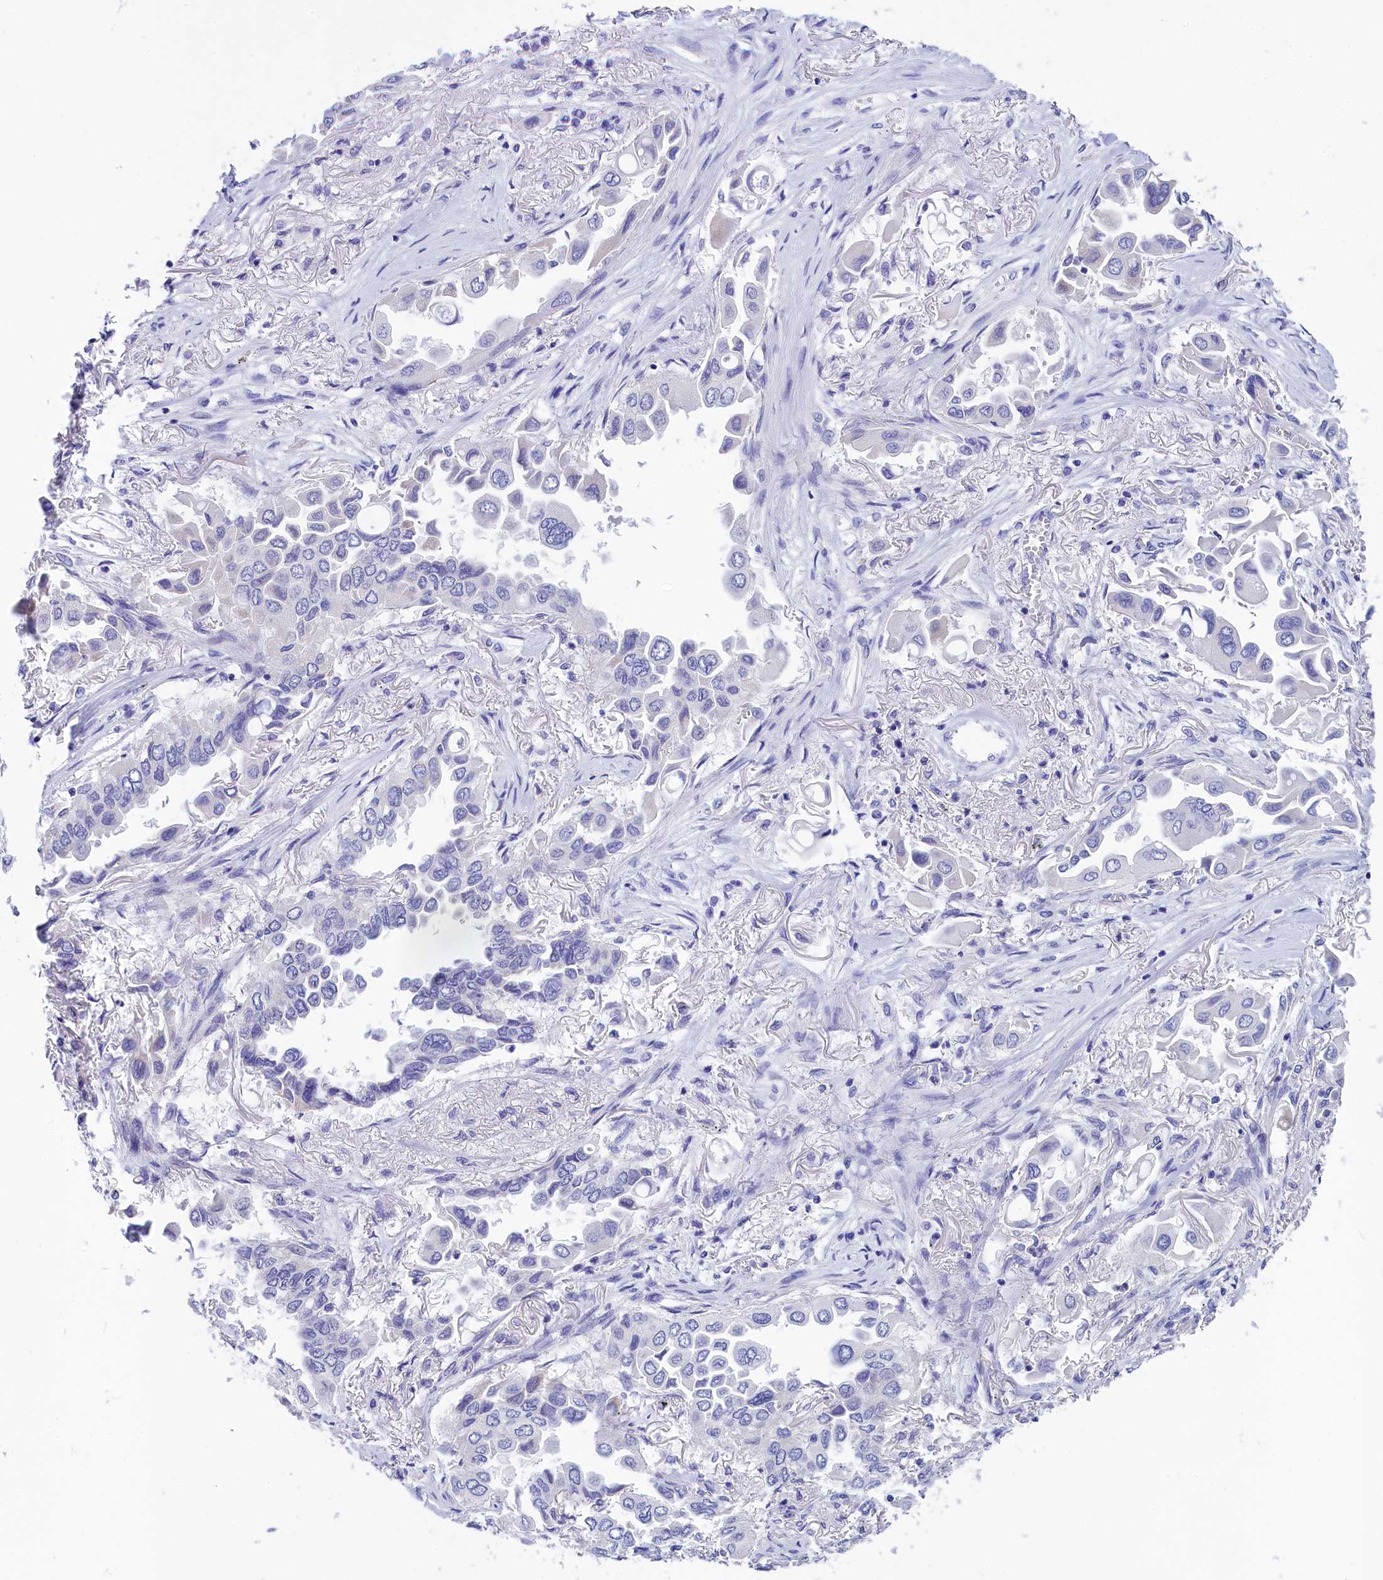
{"staining": {"intensity": "negative", "quantity": "none", "location": "none"}, "tissue": "lung cancer", "cell_type": "Tumor cells", "image_type": "cancer", "snomed": [{"axis": "morphology", "description": "Adenocarcinoma, NOS"}, {"axis": "topography", "description": "Lung"}], "caption": "High power microscopy micrograph of an immunohistochemistry (IHC) micrograph of adenocarcinoma (lung), revealing no significant expression in tumor cells.", "gene": "PRDM12", "patient": {"sex": "female", "age": 76}}